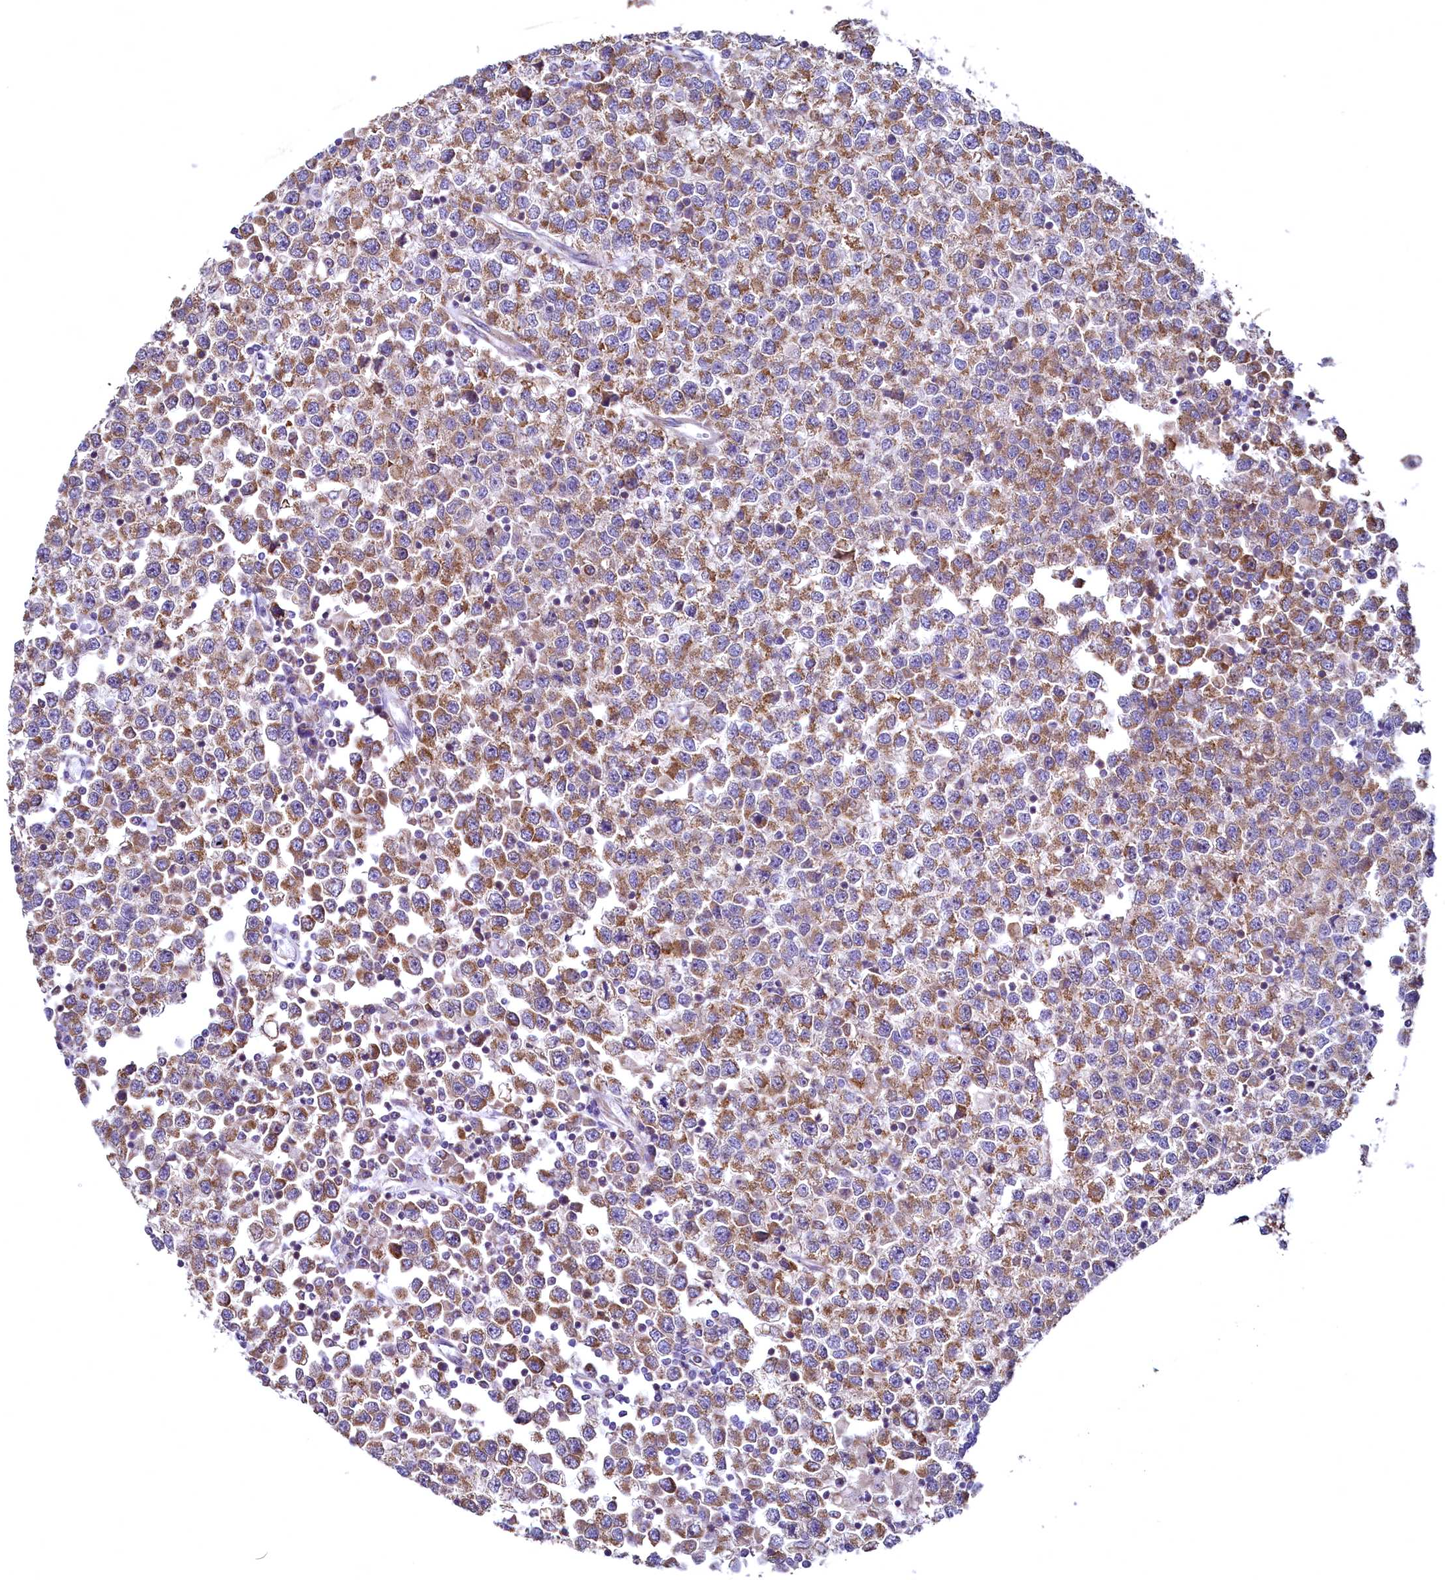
{"staining": {"intensity": "moderate", "quantity": ">75%", "location": "cytoplasmic/membranous"}, "tissue": "testis cancer", "cell_type": "Tumor cells", "image_type": "cancer", "snomed": [{"axis": "morphology", "description": "Seminoma, NOS"}, {"axis": "topography", "description": "Testis"}], "caption": "There is medium levels of moderate cytoplasmic/membranous staining in tumor cells of testis cancer (seminoma), as demonstrated by immunohistochemical staining (brown color).", "gene": "MRPL57", "patient": {"sex": "male", "age": 65}}